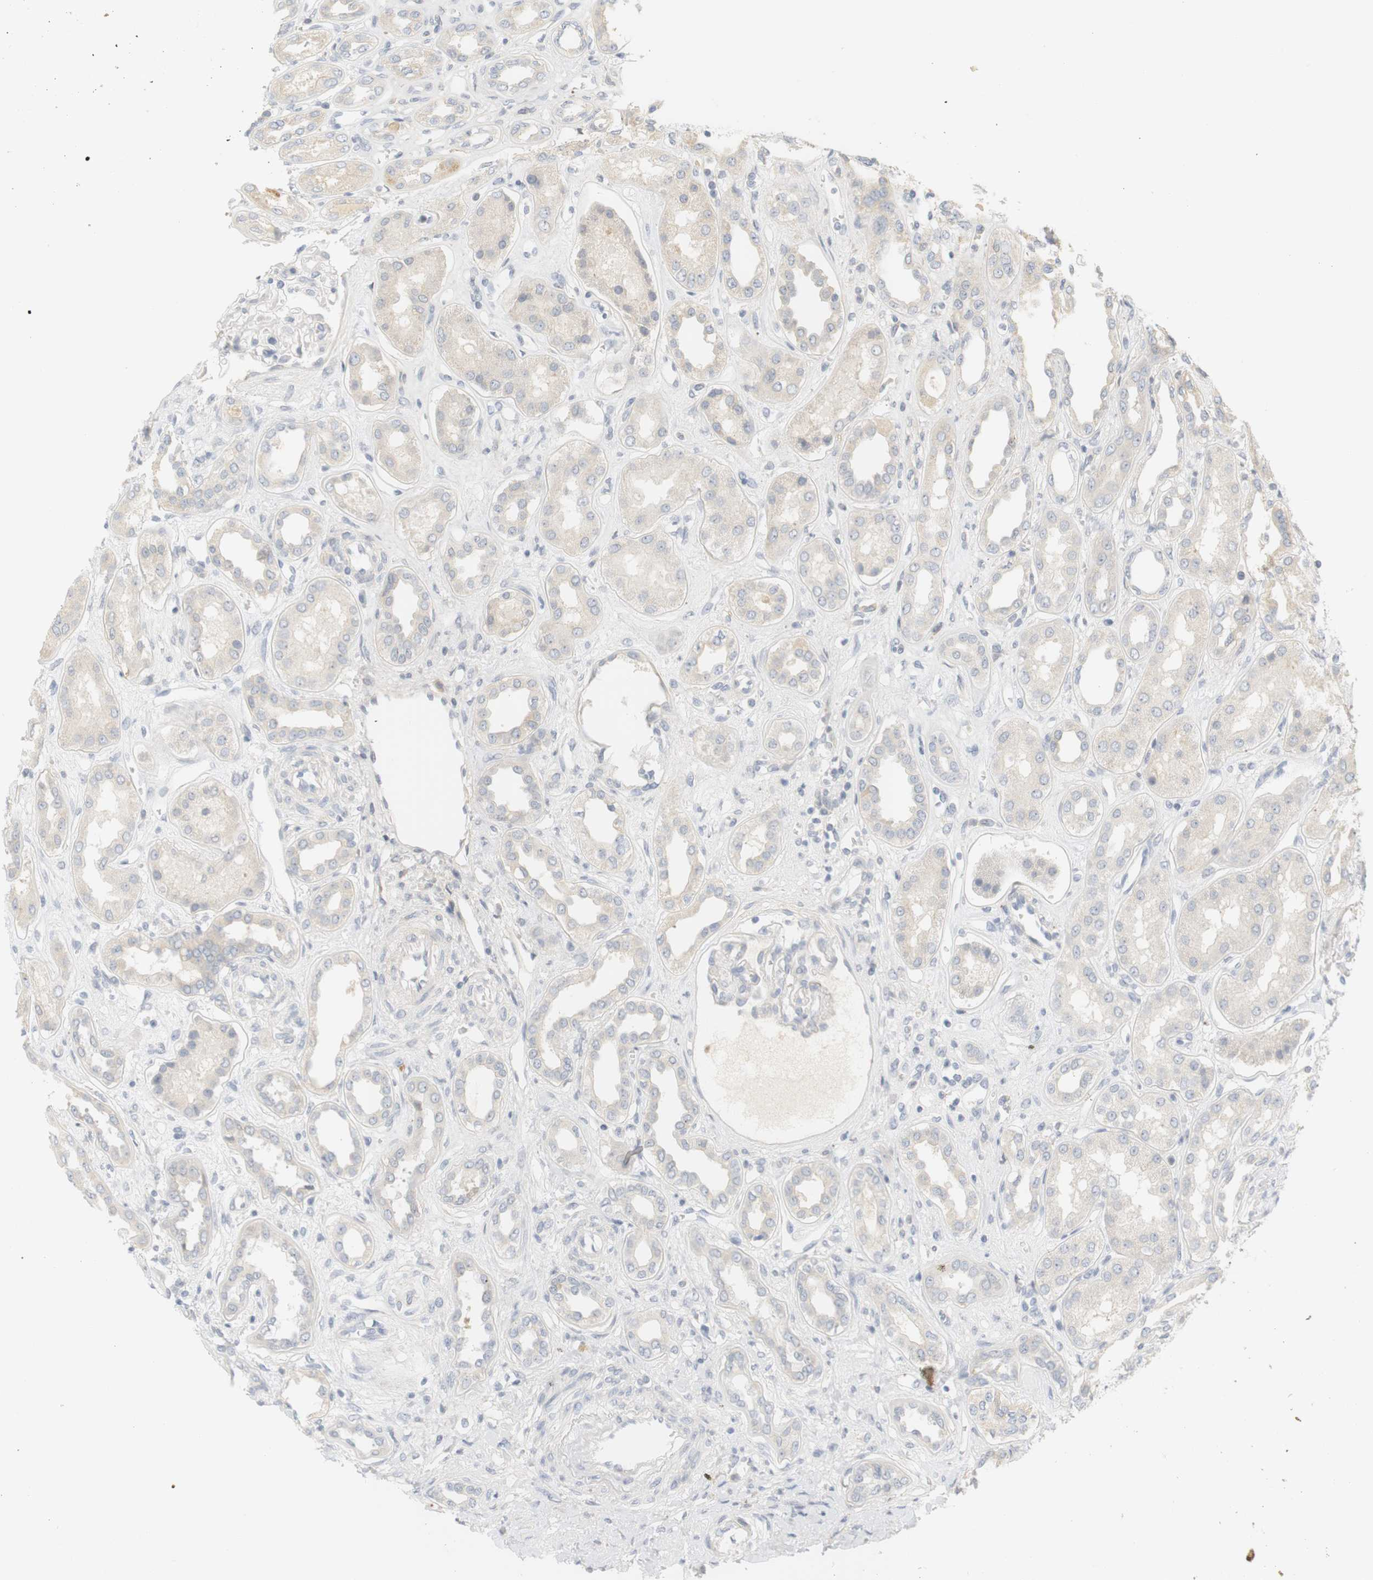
{"staining": {"intensity": "negative", "quantity": "none", "location": "none"}, "tissue": "kidney", "cell_type": "Cells in glomeruli", "image_type": "normal", "snomed": [{"axis": "morphology", "description": "Normal tissue, NOS"}, {"axis": "topography", "description": "Kidney"}], "caption": "Cells in glomeruli show no significant protein expression in normal kidney. (Stains: DAB (3,3'-diaminobenzidine) immunohistochemistry (IHC) with hematoxylin counter stain, Microscopy: brightfield microscopy at high magnification).", "gene": "RTN3", "patient": {"sex": "male", "age": 59}}